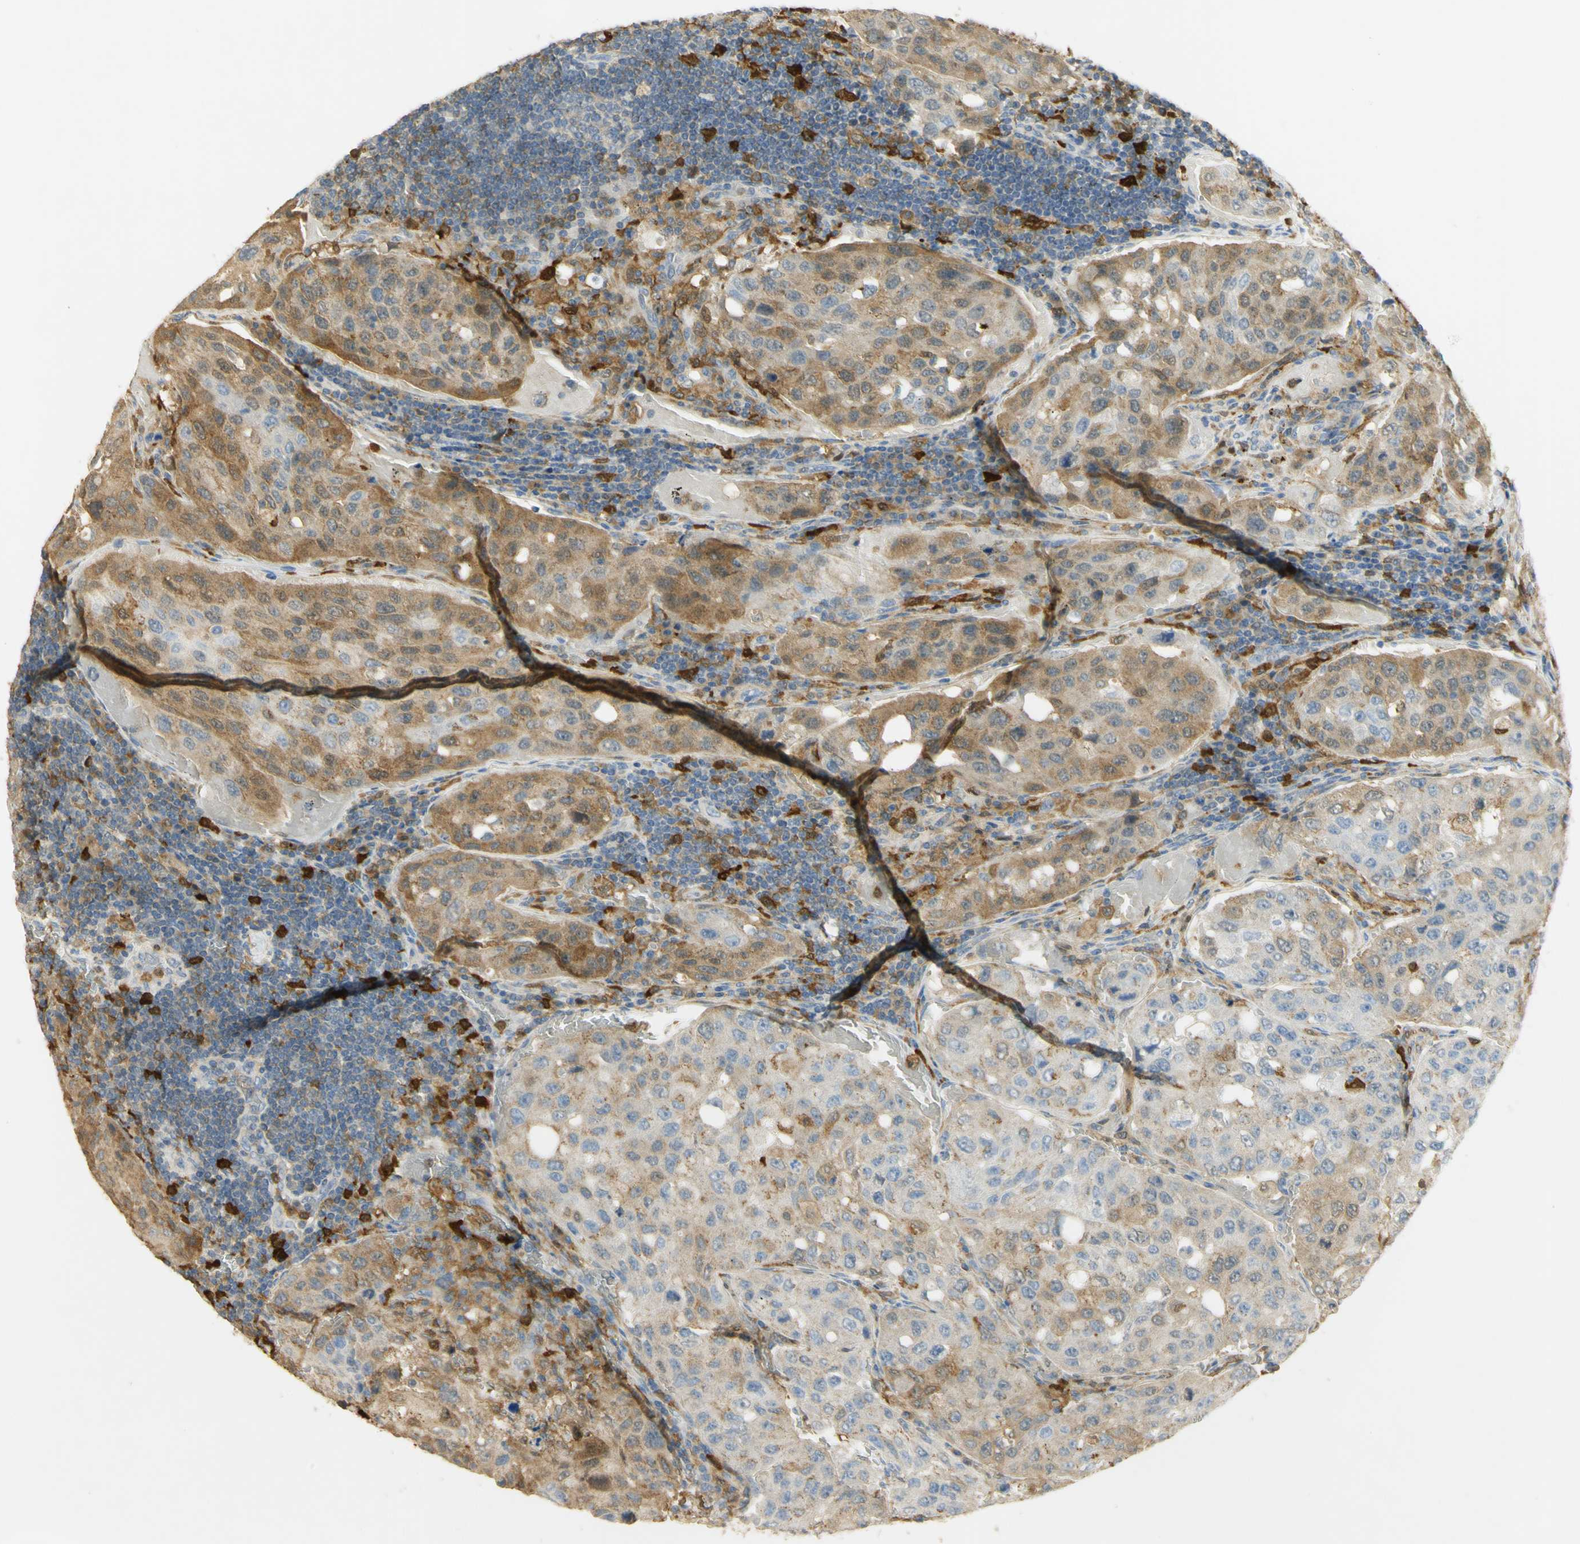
{"staining": {"intensity": "moderate", "quantity": "25%-75%", "location": "cytoplasmic/membranous"}, "tissue": "urothelial cancer", "cell_type": "Tumor cells", "image_type": "cancer", "snomed": [{"axis": "morphology", "description": "Urothelial carcinoma, High grade"}, {"axis": "topography", "description": "Lymph node"}, {"axis": "topography", "description": "Urinary bladder"}], "caption": "Brown immunohistochemical staining in human urothelial cancer exhibits moderate cytoplasmic/membranous positivity in approximately 25%-75% of tumor cells. (brown staining indicates protein expression, while blue staining denotes nuclei).", "gene": "PAK1", "patient": {"sex": "male", "age": 51}}